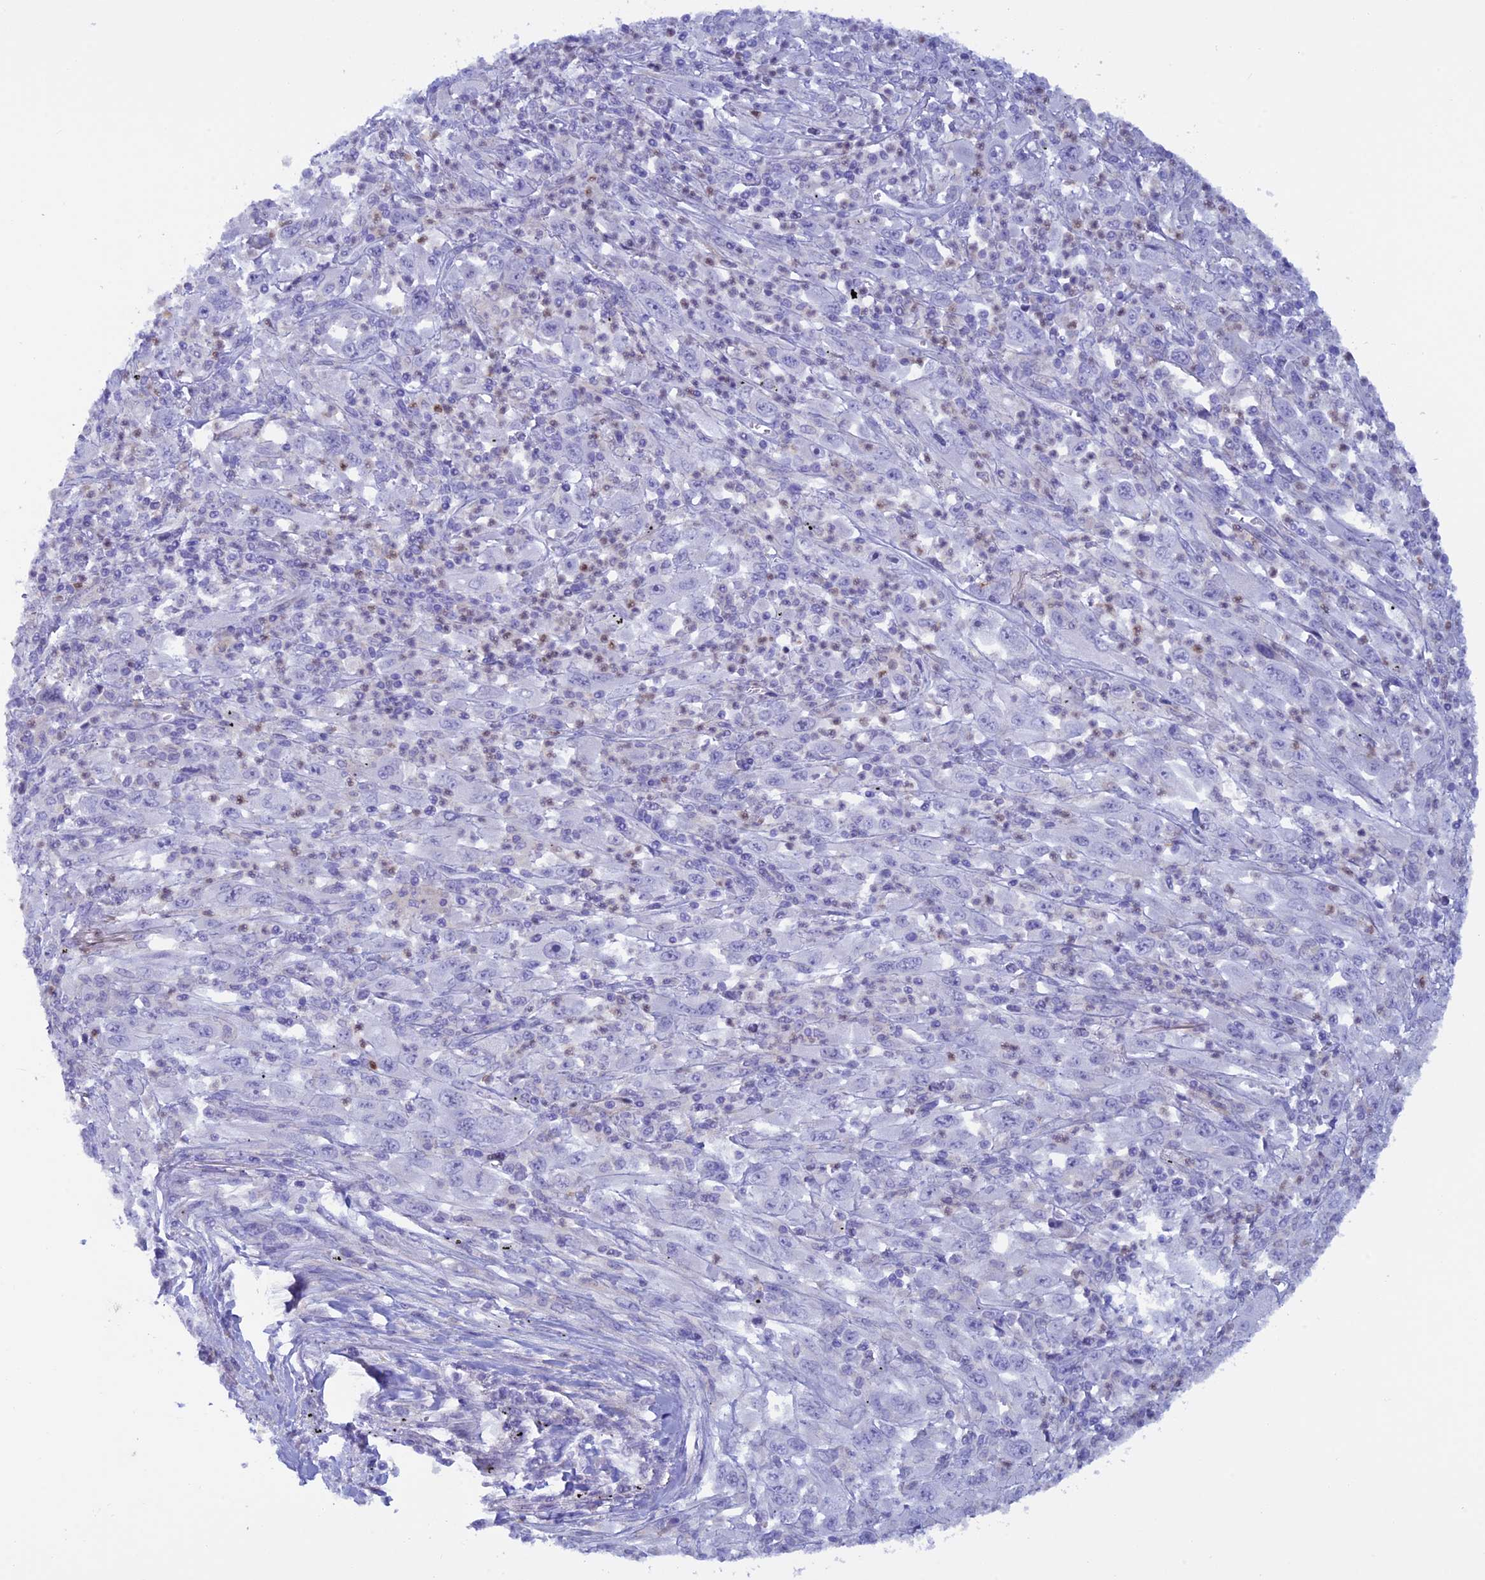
{"staining": {"intensity": "negative", "quantity": "none", "location": "none"}, "tissue": "melanoma", "cell_type": "Tumor cells", "image_type": "cancer", "snomed": [{"axis": "morphology", "description": "Malignant melanoma, Metastatic site"}, {"axis": "topography", "description": "Skin"}], "caption": "This is a histopathology image of IHC staining of melanoma, which shows no staining in tumor cells. (Immunohistochemistry, brightfield microscopy, high magnification).", "gene": "IGSF6", "patient": {"sex": "female", "age": 56}}